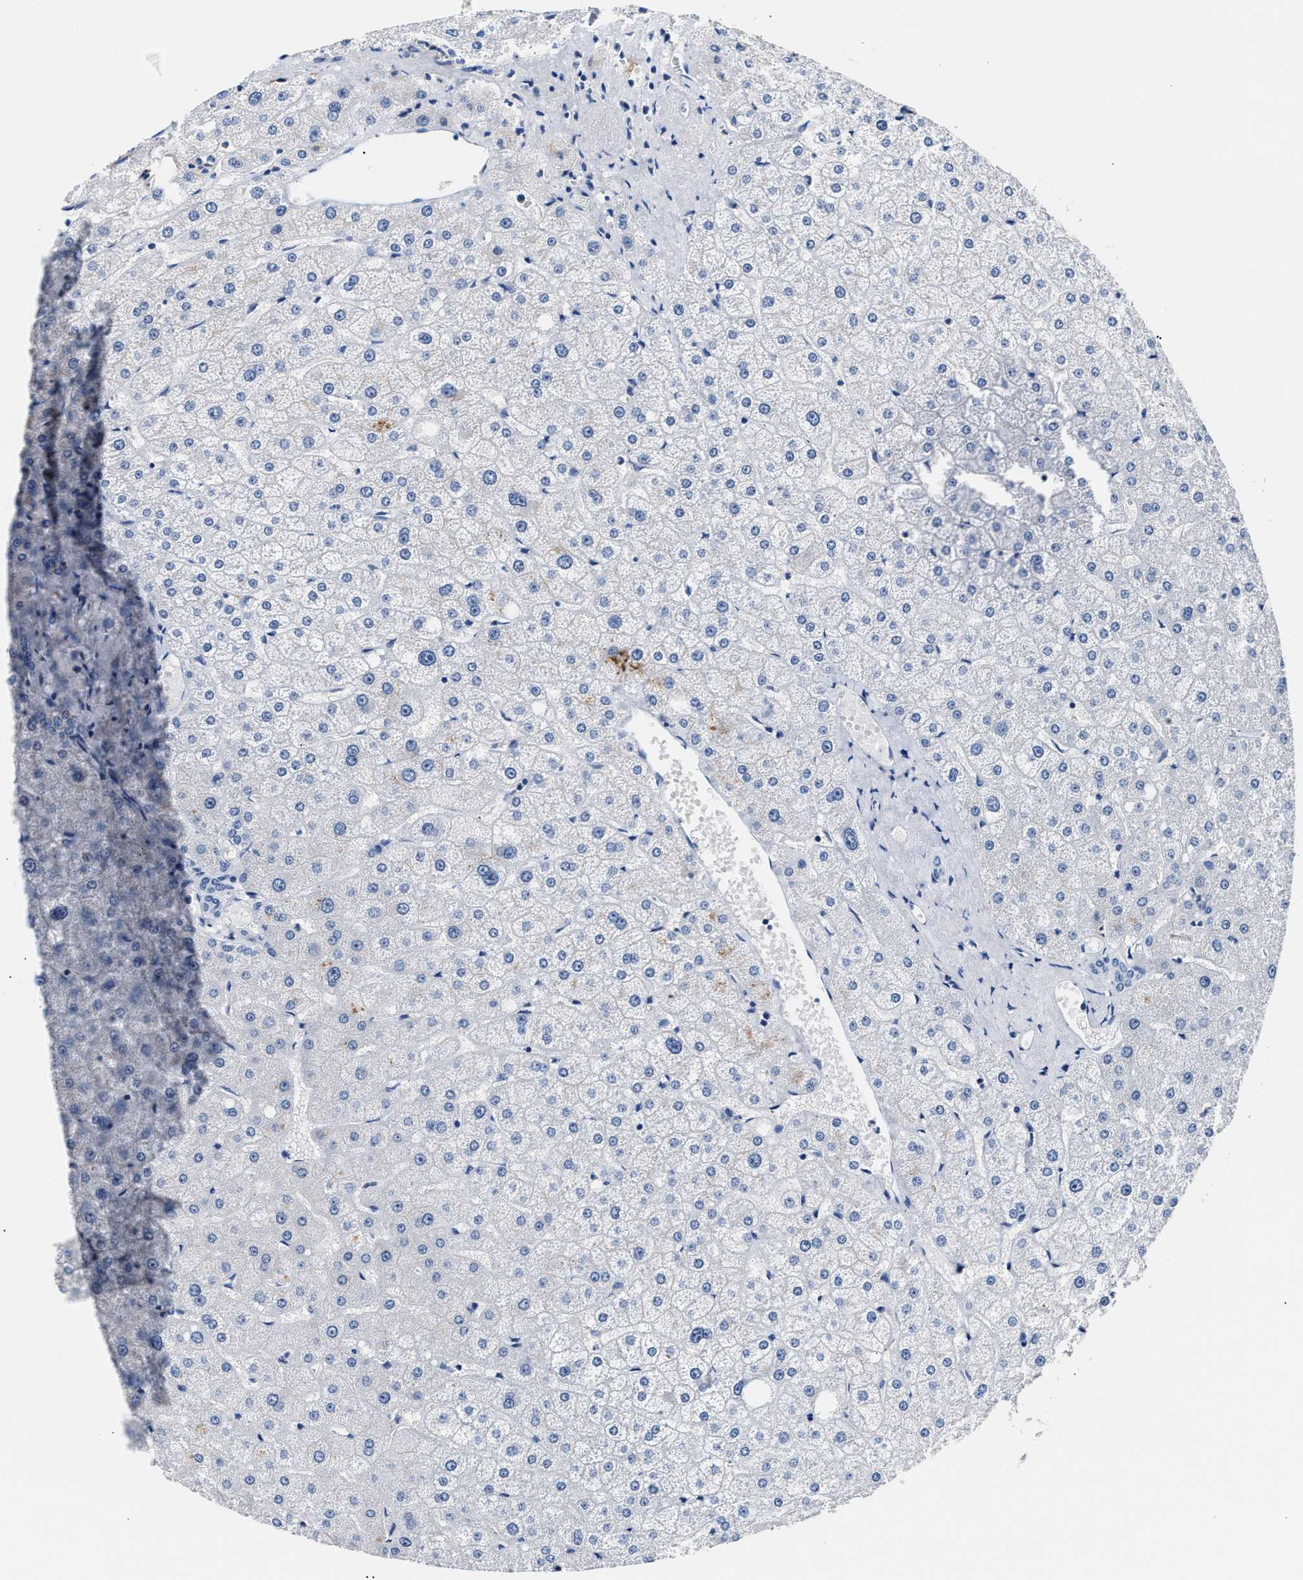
{"staining": {"intensity": "negative", "quantity": "none", "location": "none"}, "tissue": "liver", "cell_type": "Cholangiocytes", "image_type": "normal", "snomed": [{"axis": "morphology", "description": "Normal tissue, NOS"}, {"axis": "topography", "description": "Liver"}], "caption": "DAB immunohistochemical staining of unremarkable liver demonstrates no significant staining in cholangiocytes.", "gene": "TUT7", "patient": {"sex": "male", "age": 73}}